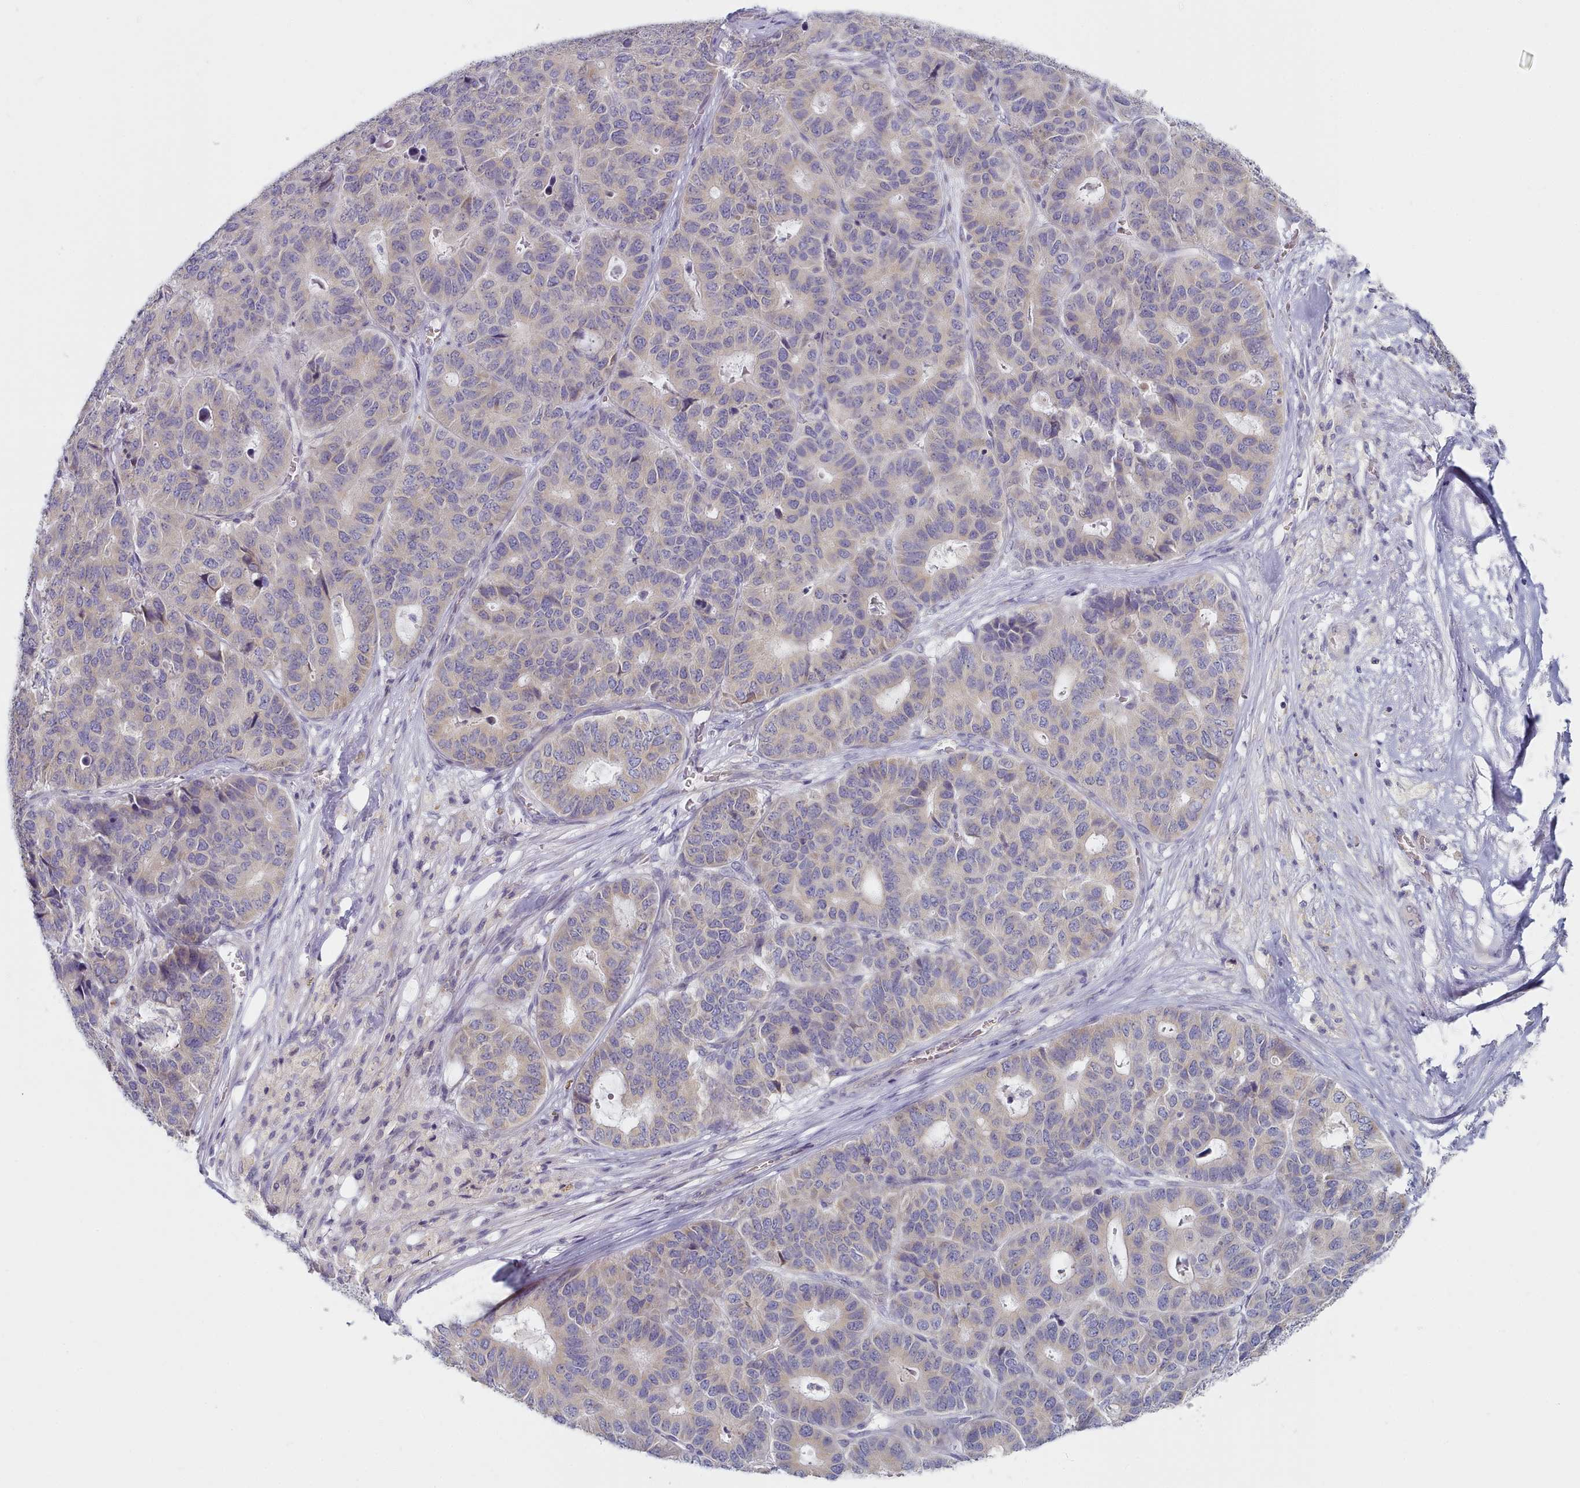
{"staining": {"intensity": "weak", "quantity": "25%-75%", "location": "cytoplasmic/membranous"}, "tissue": "pancreatic cancer", "cell_type": "Tumor cells", "image_type": "cancer", "snomed": [{"axis": "morphology", "description": "Adenocarcinoma, NOS"}, {"axis": "topography", "description": "Pancreas"}], "caption": "The image demonstrates immunohistochemical staining of pancreatic adenocarcinoma. There is weak cytoplasmic/membranous positivity is present in approximately 25%-75% of tumor cells.", "gene": "TYW1B", "patient": {"sex": "male", "age": 50}}